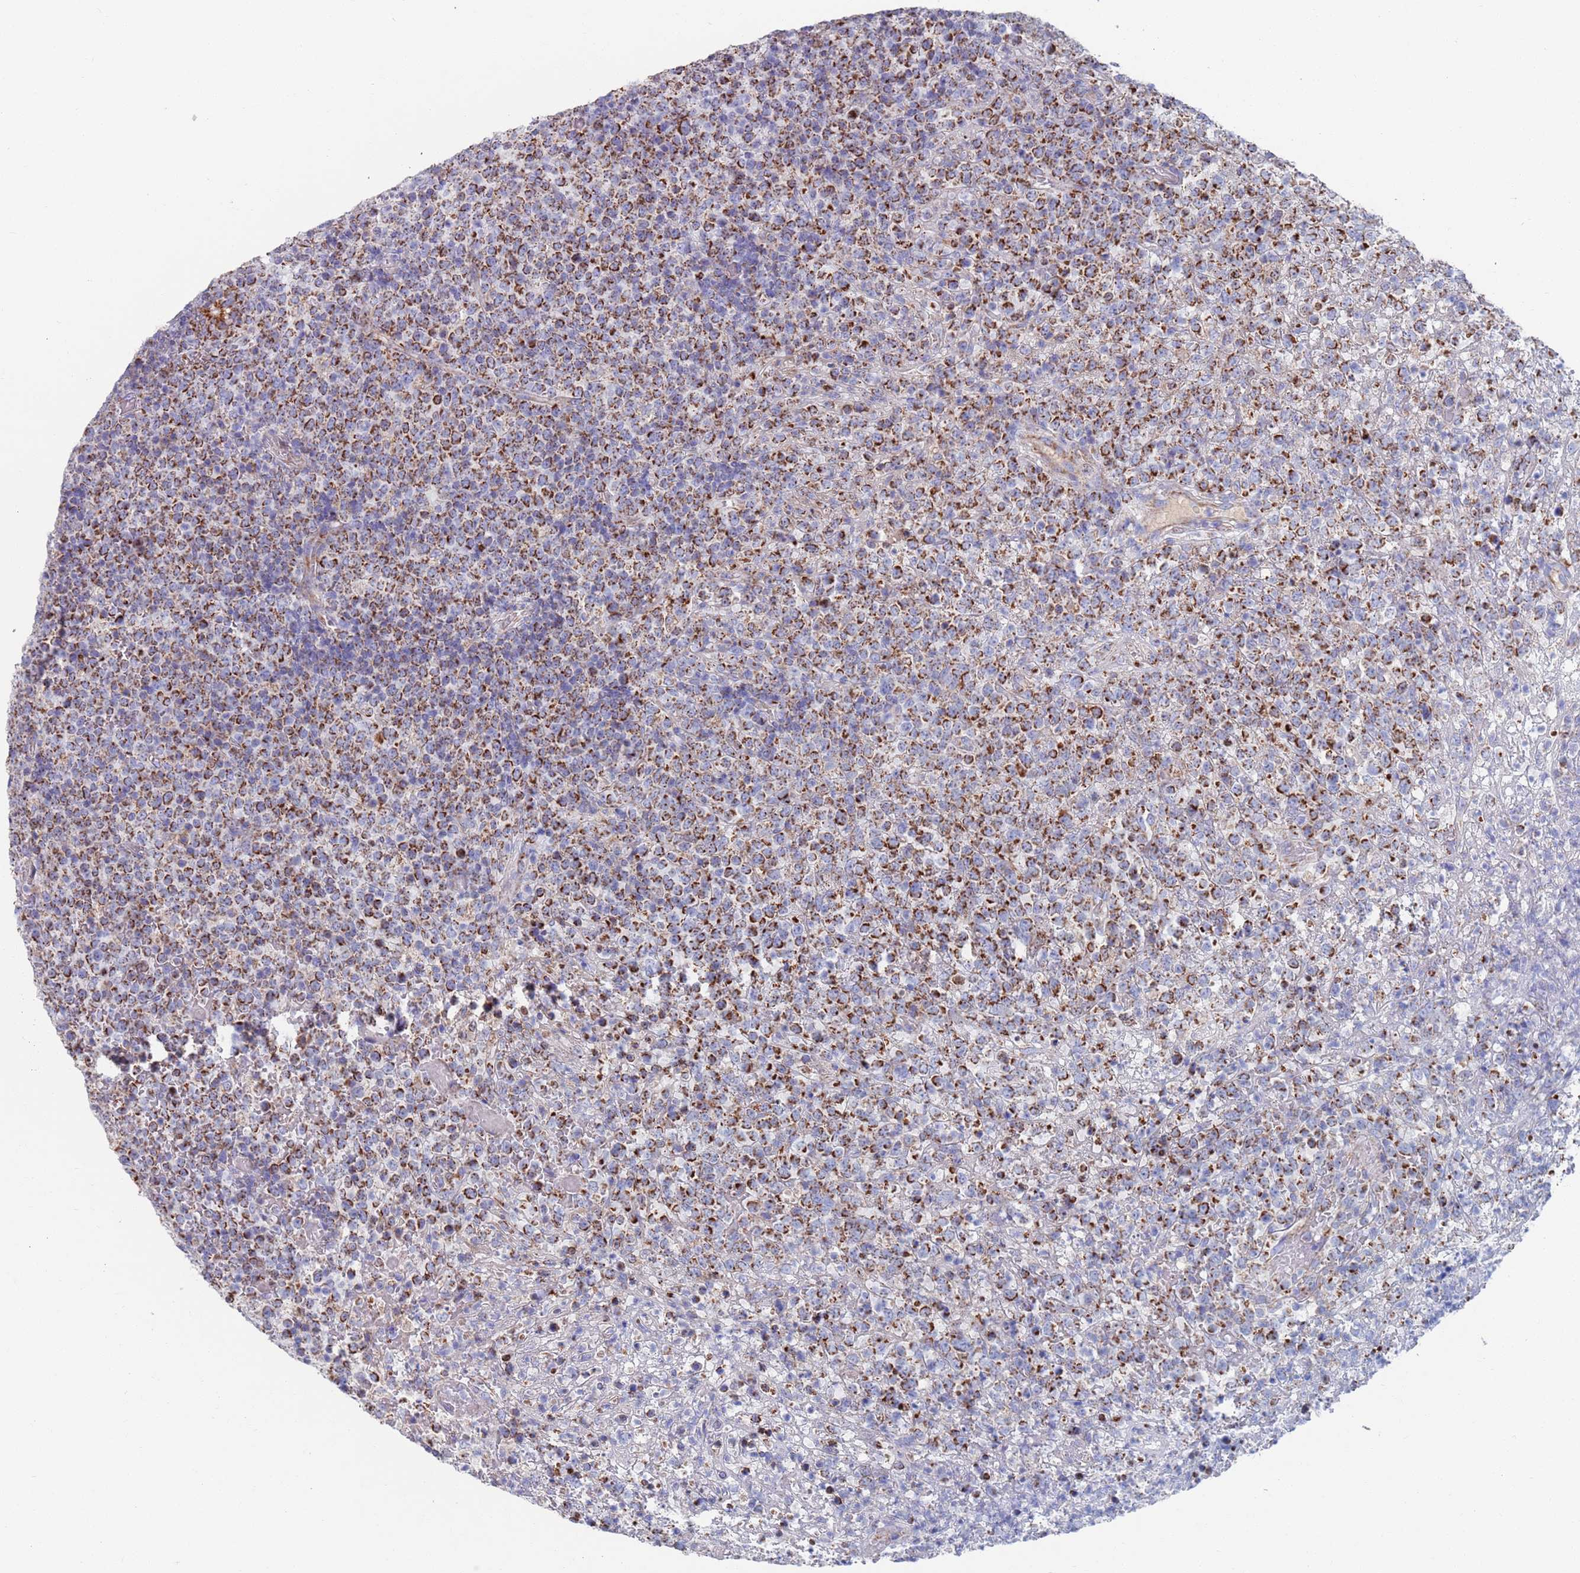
{"staining": {"intensity": "strong", "quantity": "25%-75%", "location": "cytoplasmic/membranous"}, "tissue": "lymphoma", "cell_type": "Tumor cells", "image_type": "cancer", "snomed": [{"axis": "morphology", "description": "Malignant lymphoma, non-Hodgkin's type, High grade"}, {"axis": "topography", "description": "Colon"}], "caption": "Protein analysis of high-grade malignant lymphoma, non-Hodgkin's type tissue displays strong cytoplasmic/membranous expression in about 25%-75% of tumor cells.", "gene": "MRPL22", "patient": {"sex": "female", "age": 53}}